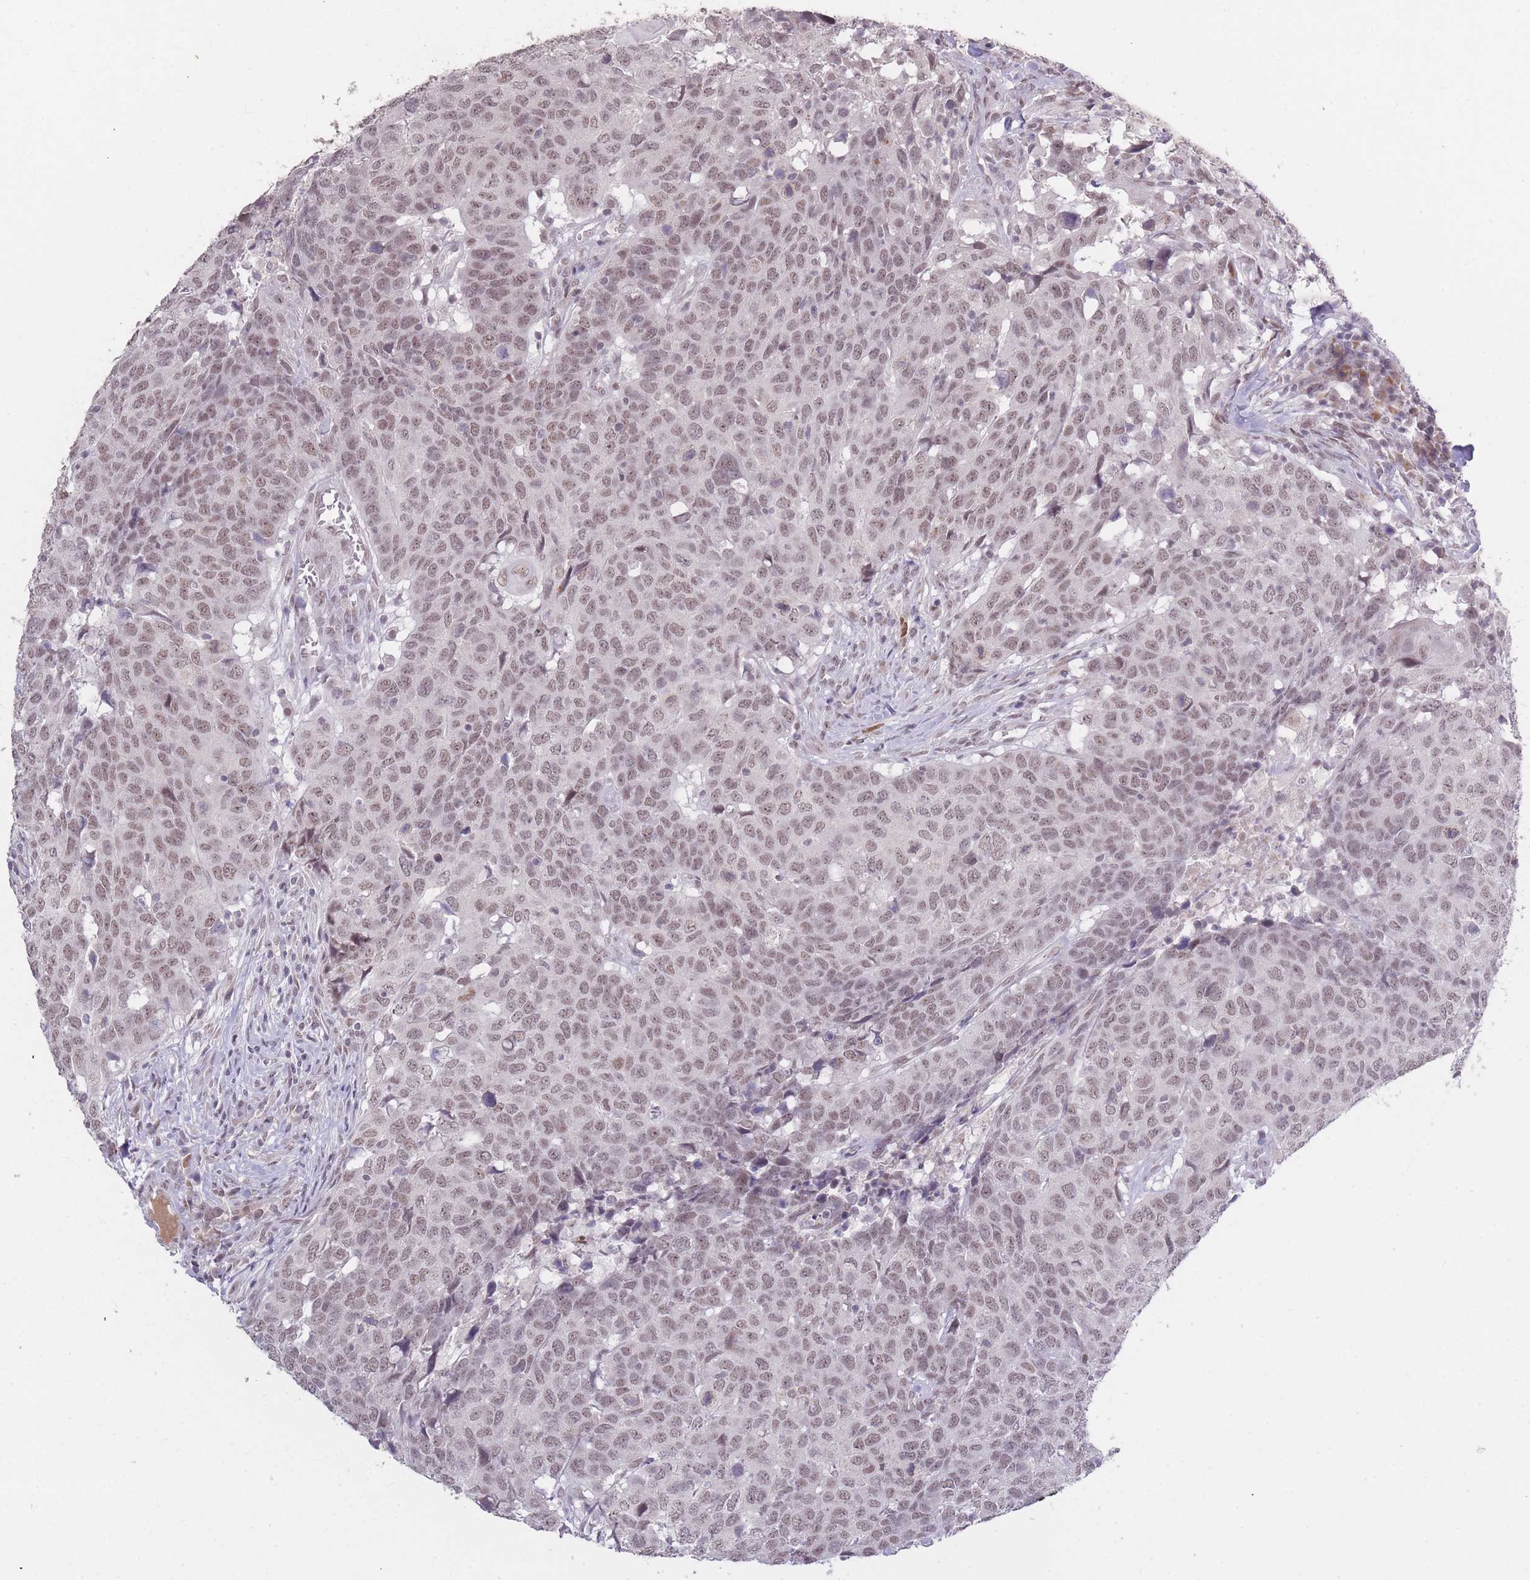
{"staining": {"intensity": "weak", "quantity": ">75%", "location": "nuclear"}, "tissue": "head and neck cancer", "cell_type": "Tumor cells", "image_type": "cancer", "snomed": [{"axis": "morphology", "description": "Normal tissue, NOS"}, {"axis": "morphology", "description": "Squamous cell carcinoma, NOS"}, {"axis": "topography", "description": "Skeletal muscle"}, {"axis": "topography", "description": "Vascular tissue"}, {"axis": "topography", "description": "Peripheral nerve tissue"}, {"axis": "topography", "description": "Head-Neck"}], "caption": "Tumor cells display weak nuclear expression in approximately >75% of cells in head and neck cancer.", "gene": "HNRNPUL1", "patient": {"sex": "male", "age": 66}}